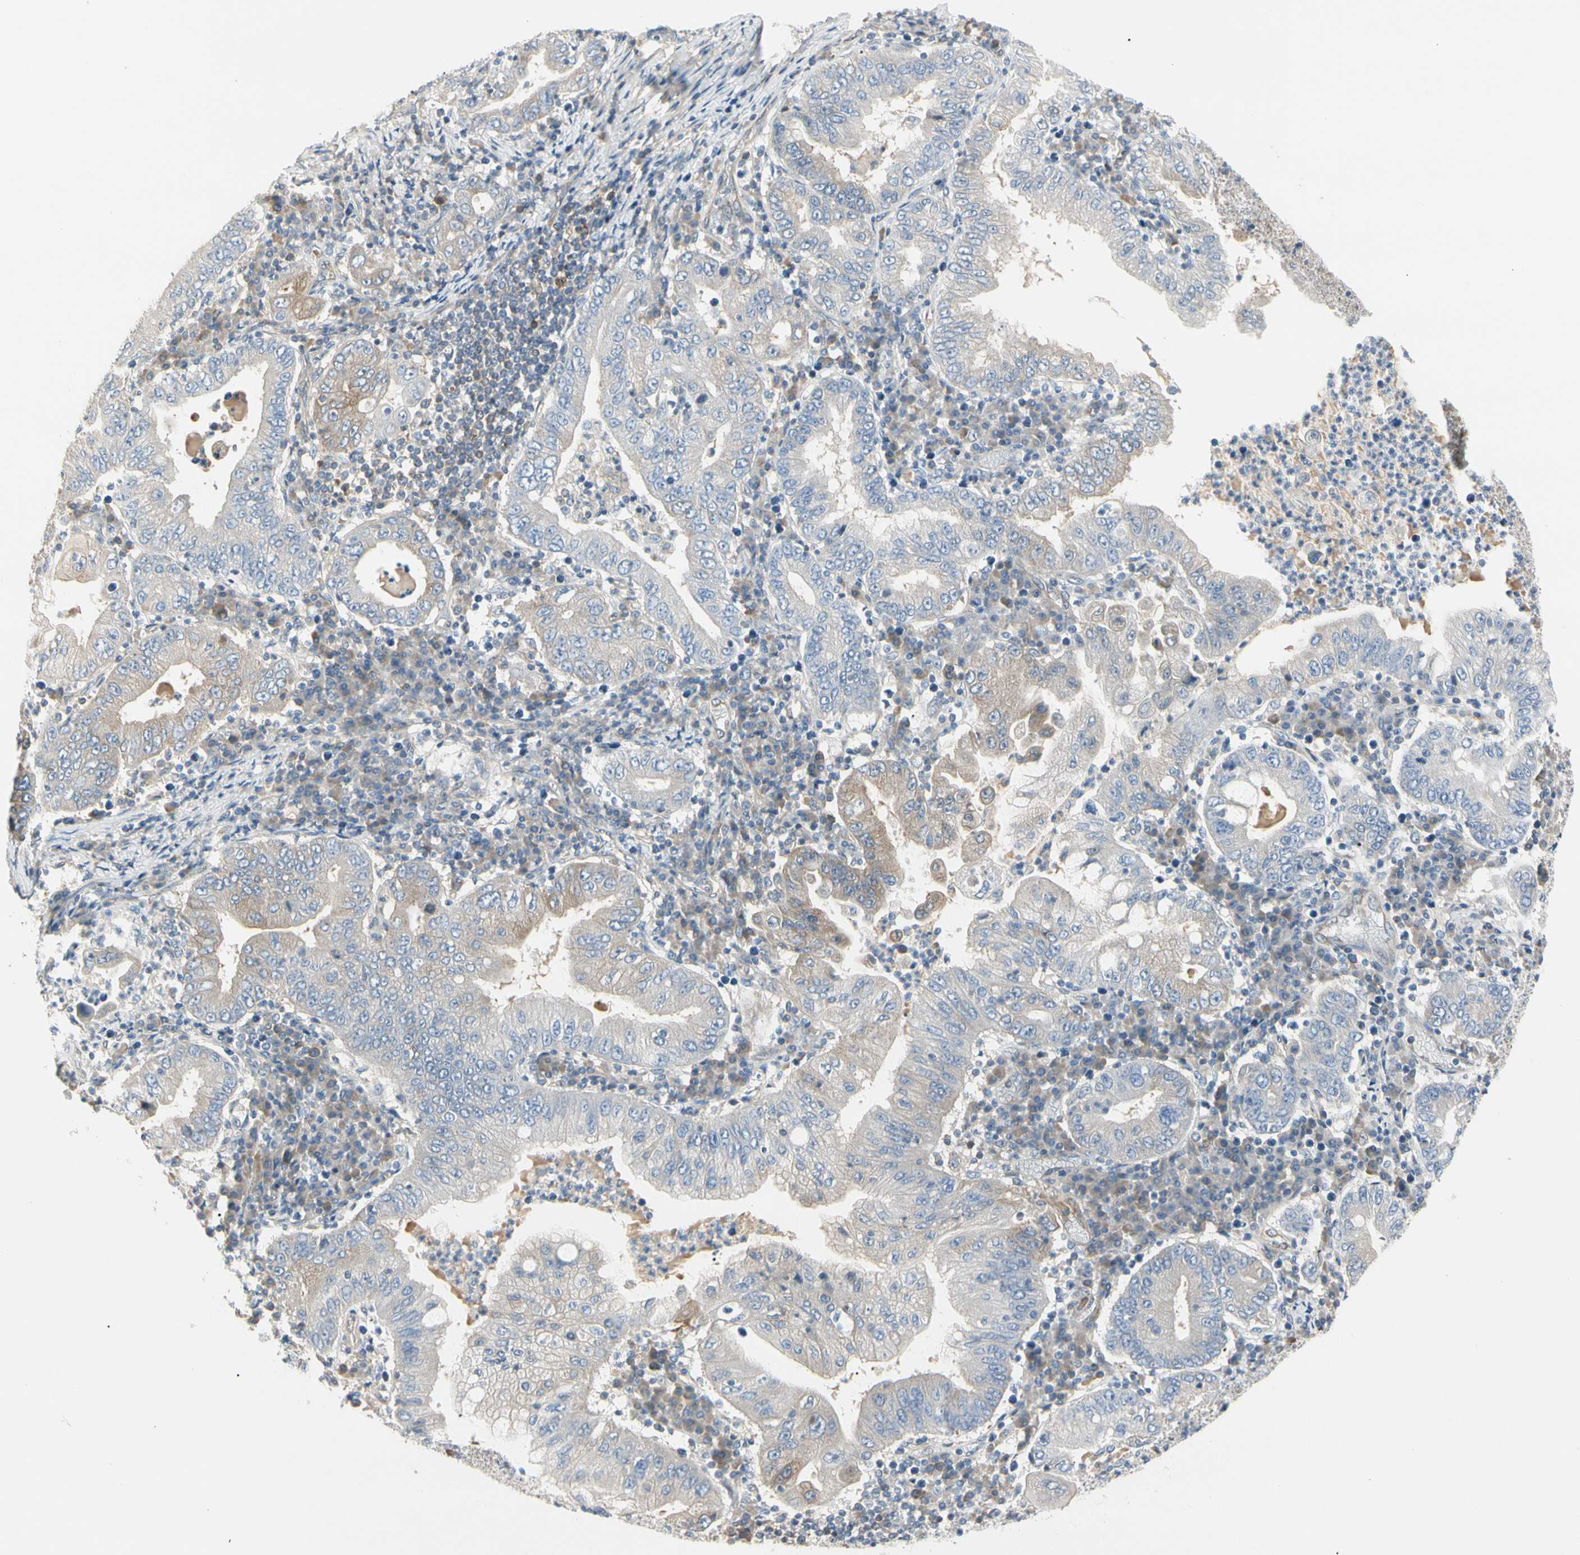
{"staining": {"intensity": "weak", "quantity": "<25%", "location": "cytoplasmic/membranous"}, "tissue": "stomach cancer", "cell_type": "Tumor cells", "image_type": "cancer", "snomed": [{"axis": "morphology", "description": "Normal tissue, NOS"}, {"axis": "morphology", "description": "Adenocarcinoma, NOS"}, {"axis": "topography", "description": "Esophagus"}, {"axis": "topography", "description": "Stomach, upper"}, {"axis": "topography", "description": "Peripheral nerve tissue"}], "caption": "Immunohistochemical staining of stomach cancer reveals no significant positivity in tumor cells.", "gene": "NFKB2", "patient": {"sex": "male", "age": 62}}